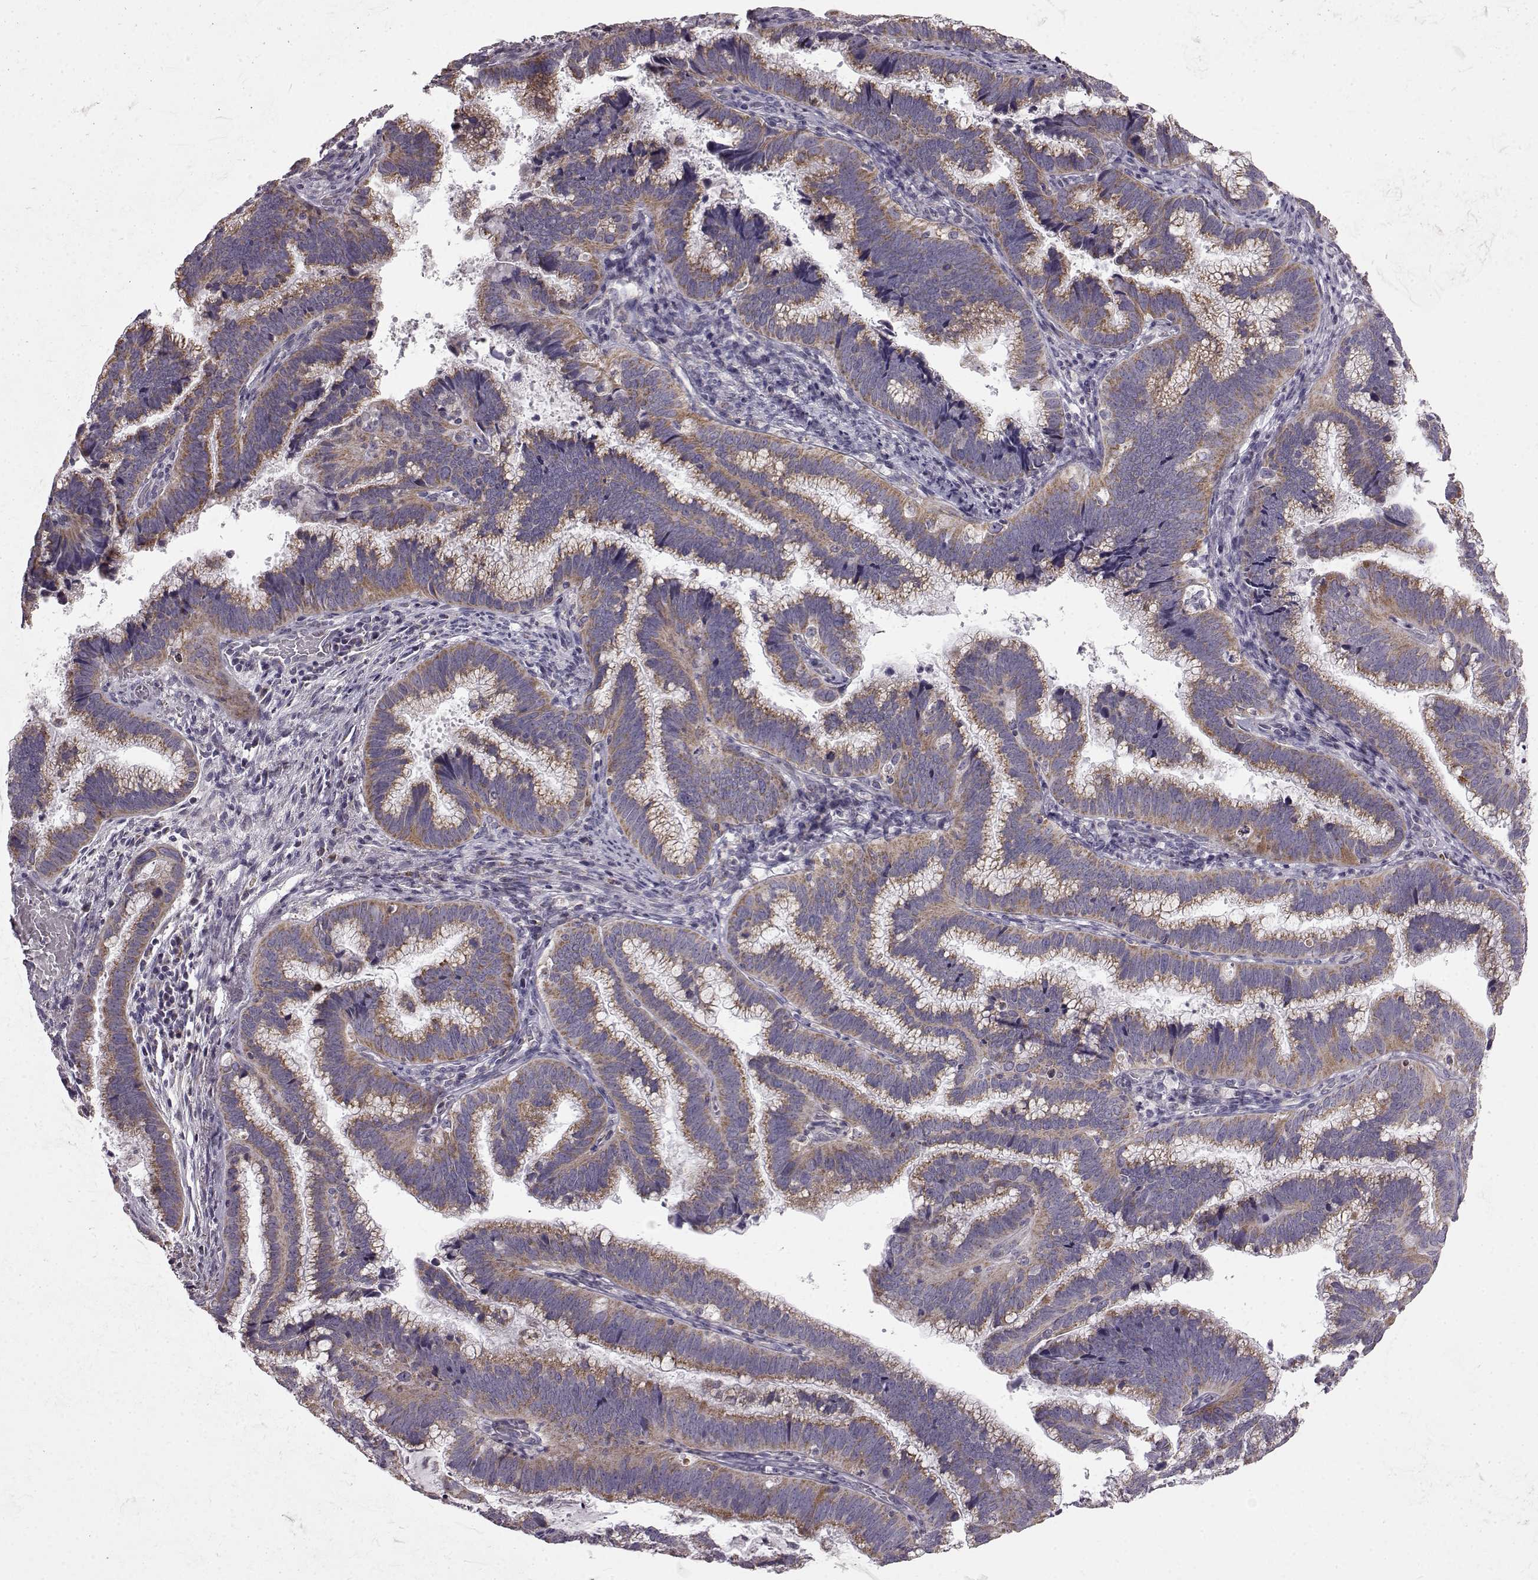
{"staining": {"intensity": "moderate", "quantity": ">75%", "location": "cytoplasmic/membranous"}, "tissue": "cervical cancer", "cell_type": "Tumor cells", "image_type": "cancer", "snomed": [{"axis": "morphology", "description": "Adenocarcinoma, NOS"}, {"axis": "topography", "description": "Cervix"}], "caption": "Immunohistochemical staining of cervical cancer (adenocarcinoma) exhibits medium levels of moderate cytoplasmic/membranous positivity in approximately >75% of tumor cells.", "gene": "FAM8A1", "patient": {"sex": "female", "age": 61}}